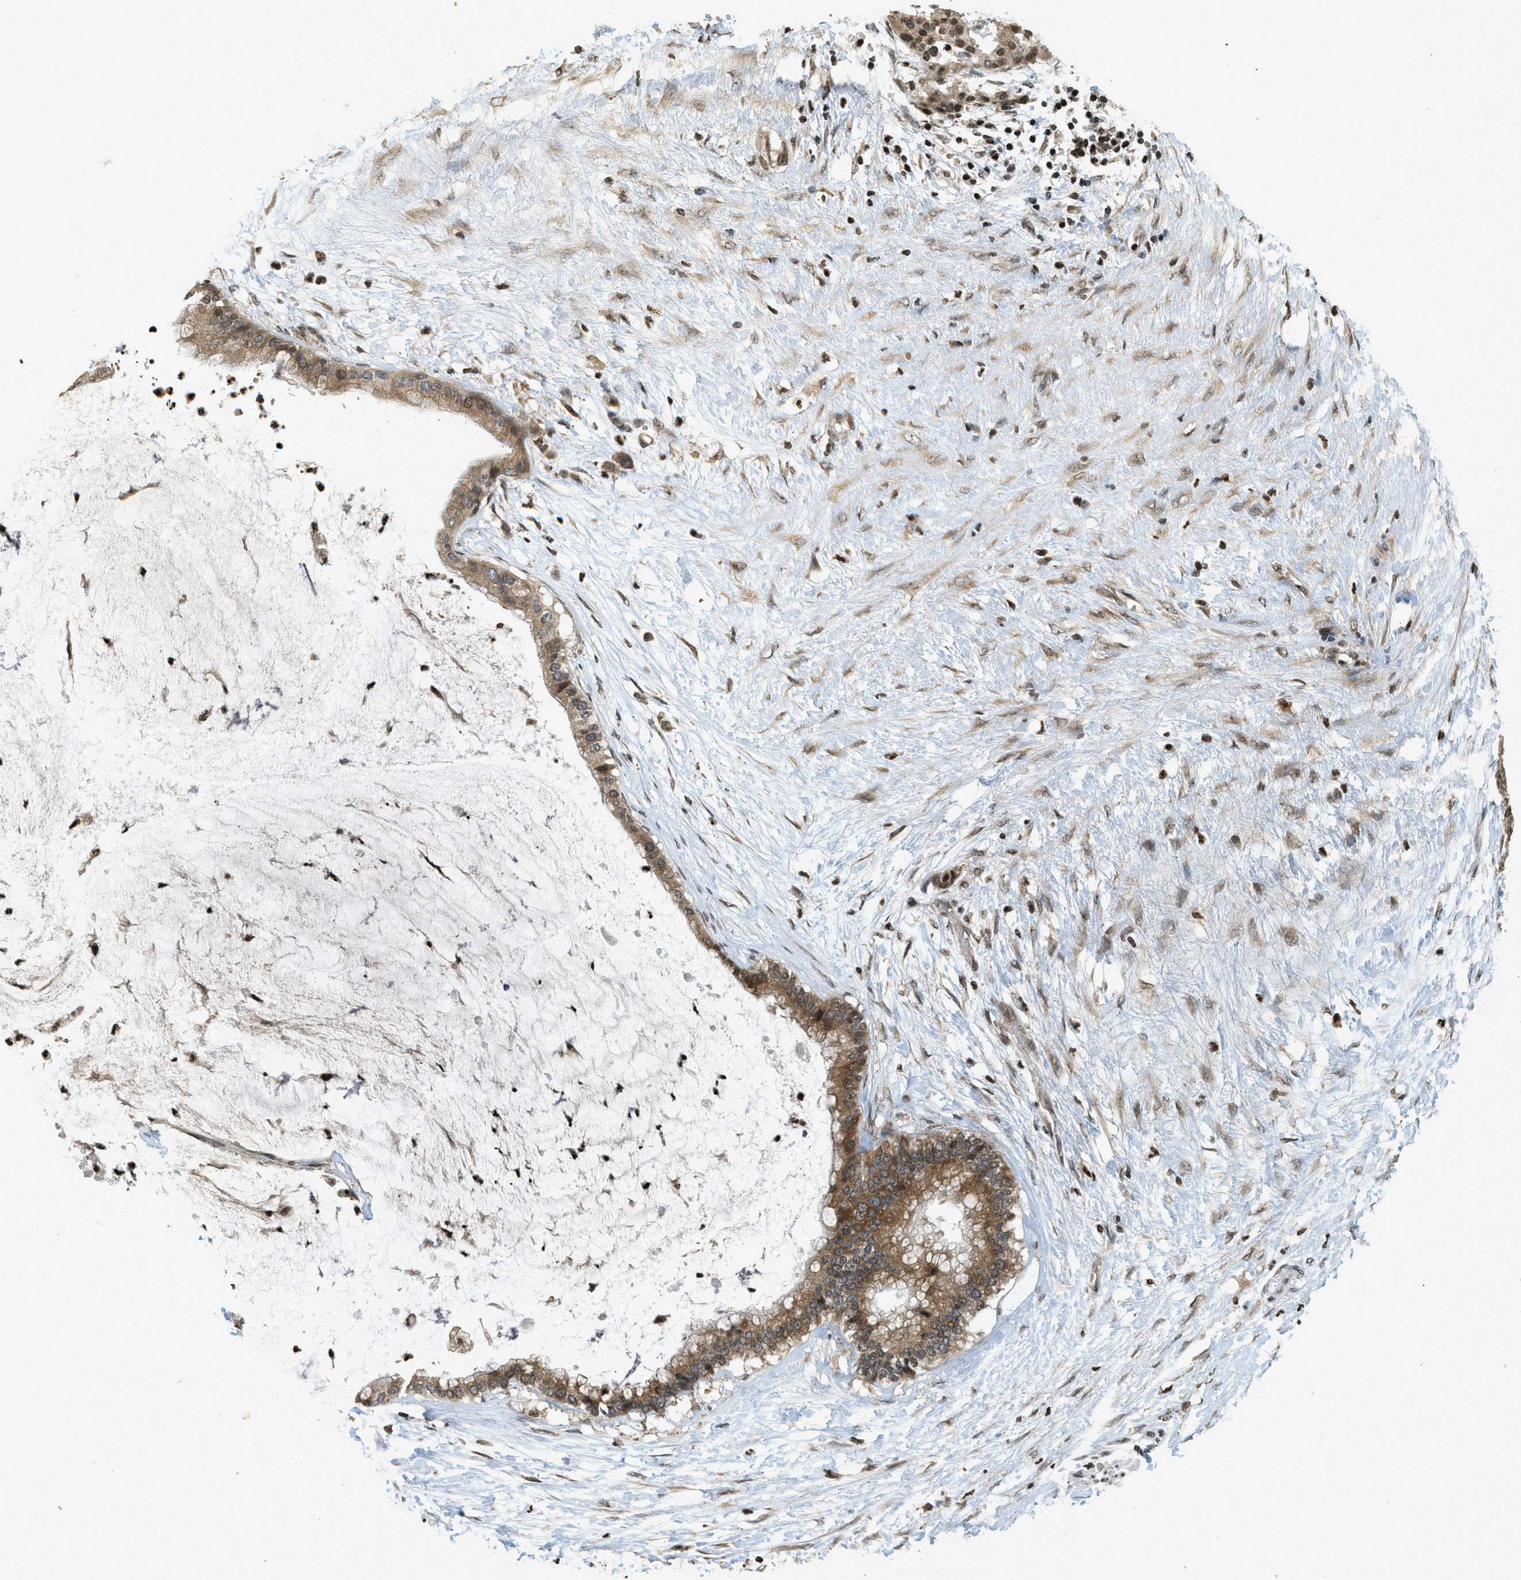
{"staining": {"intensity": "moderate", "quantity": ">75%", "location": "cytoplasmic/membranous"}, "tissue": "pancreatic cancer", "cell_type": "Tumor cells", "image_type": "cancer", "snomed": [{"axis": "morphology", "description": "Adenocarcinoma, NOS"}, {"axis": "topography", "description": "Pancreas"}], "caption": "A high-resolution micrograph shows immunohistochemistry staining of pancreatic cancer (adenocarcinoma), which reveals moderate cytoplasmic/membranous positivity in approximately >75% of tumor cells. The staining was performed using DAB, with brown indicating positive protein expression. Nuclei are stained blue with hematoxylin.", "gene": "SIAH1", "patient": {"sex": "male", "age": 41}}